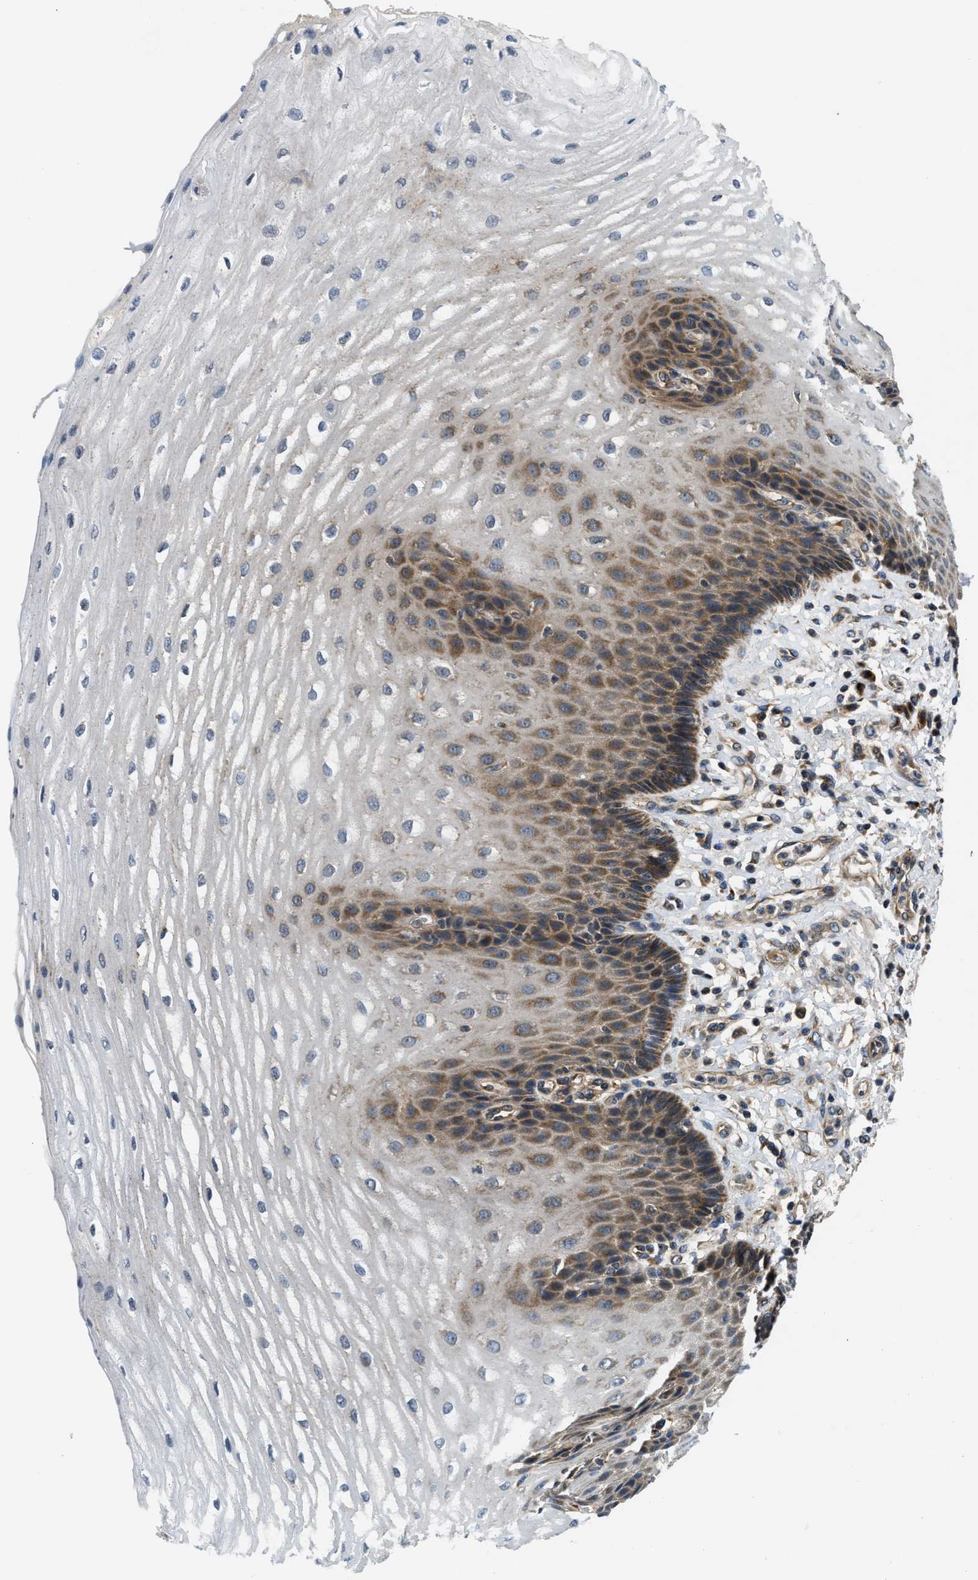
{"staining": {"intensity": "moderate", "quantity": "25%-75%", "location": "cytoplasmic/membranous"}, "tissue": "esophagus", "cell_type": "Squamous epithelial cells", "image_type": "normal", "snomed": [{"axis": "morphology", "description": "Normal tissue, NOS"}, {"axis": "topography", "description": "Esophagus"}], "caption": "Human esophagus stained for a protein (brown) reveals moderate cytoplasmic/membranous positive staining in about 25%-75% of squamous epithelial cells.", "gene": "PNPLA8", "patient": {"sex": "male", "age": 54}}